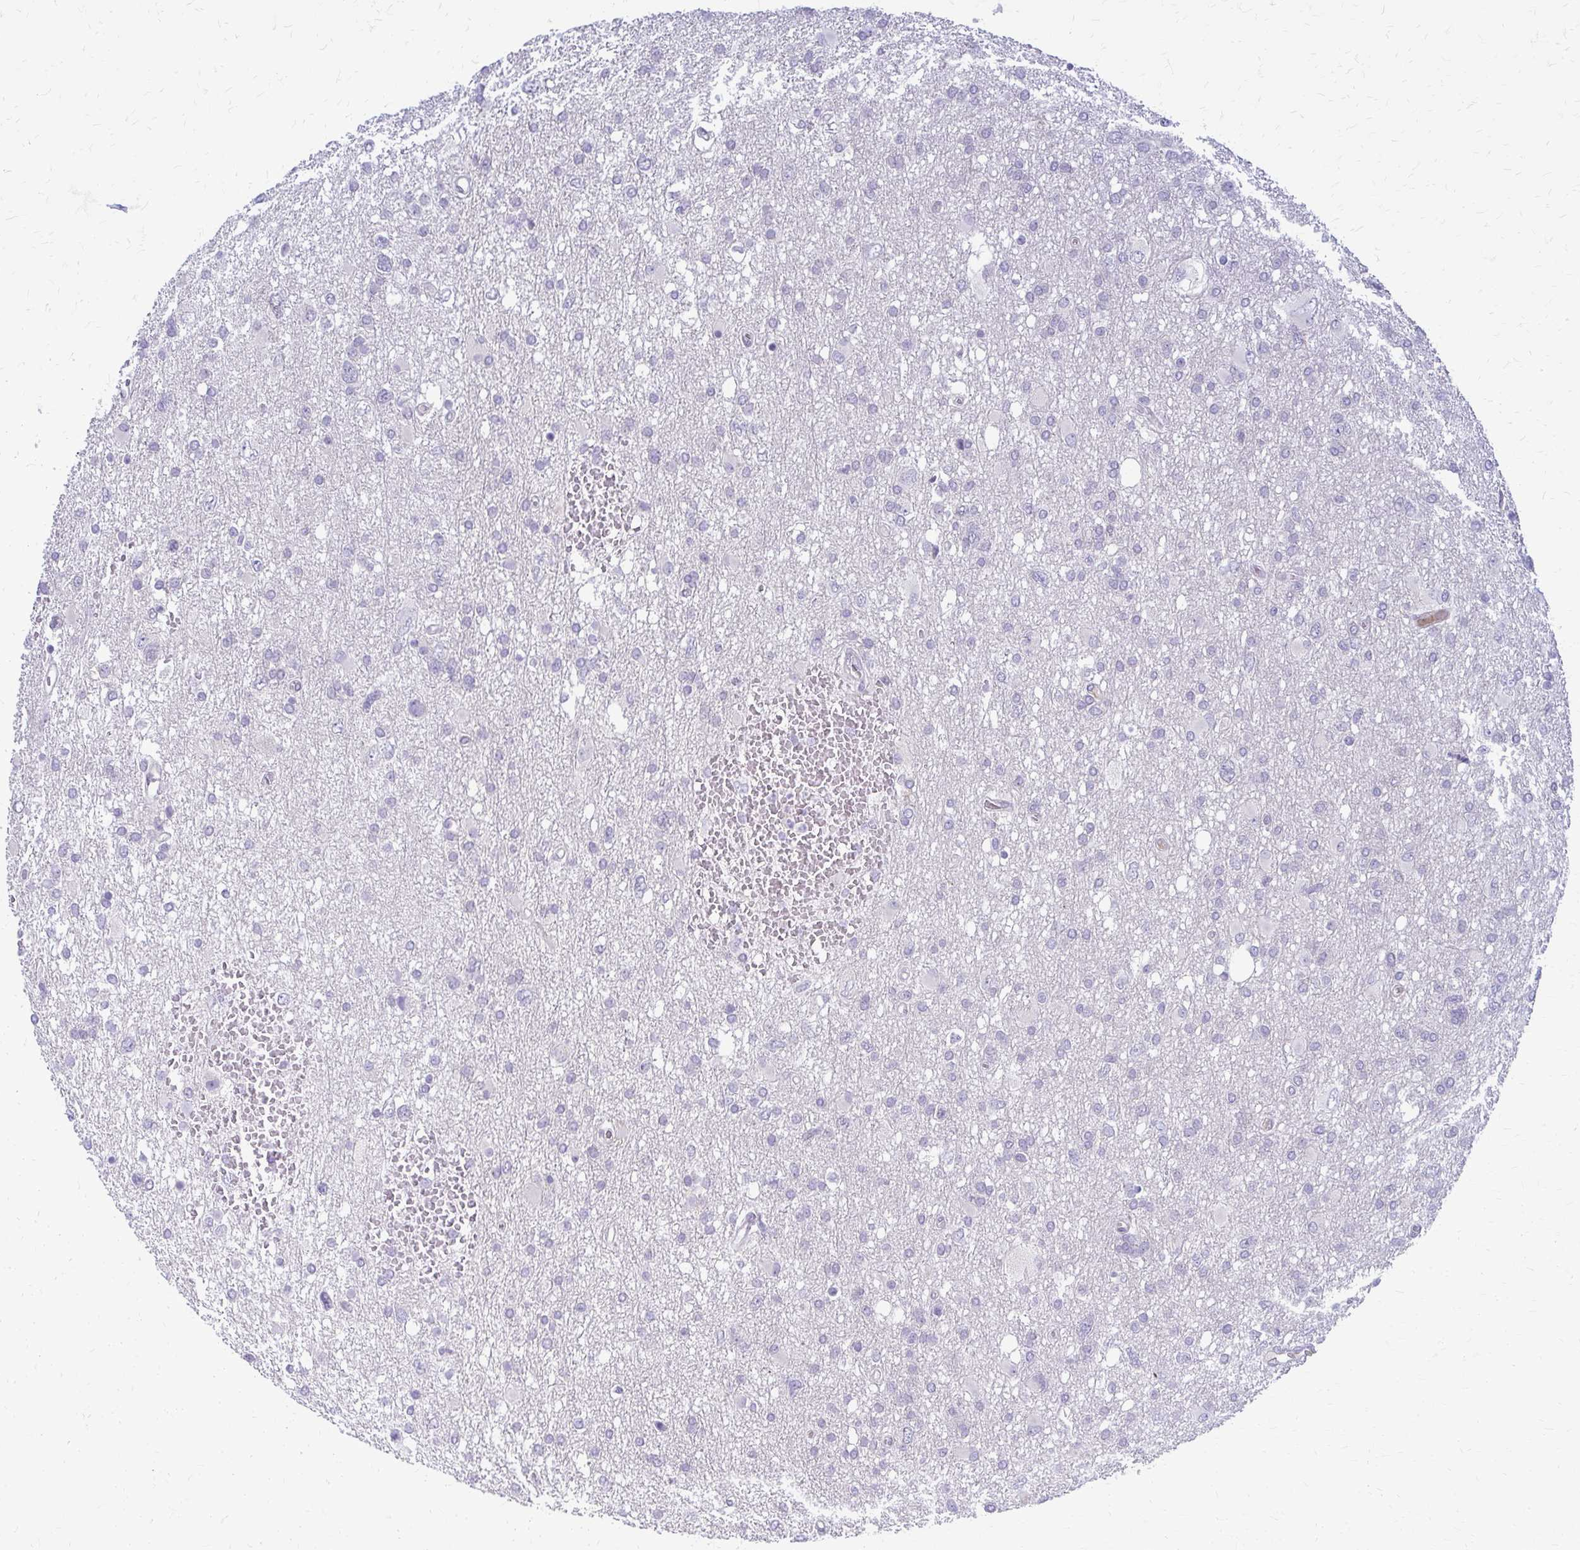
{"staining": {"intensity": "negative", "quantity": "none", "location": "none"}, "tissue": "glioma", "cell_type": "Tumor cells", "image_type": "cancer", "snomed": [{"axis": "morphology", "description": "Glioma, malignant, High grade"}, {"axis": "topography", "description": "Brain"}], "caption": "Immunohistochemistry (IHC) photomicrograph of malignant high-grade glioma stained for a protein (brown), which reveals no positivity in tumor cells.", "gene": "MCRIP2", "patient": {"sex": "male", "age": 61}}